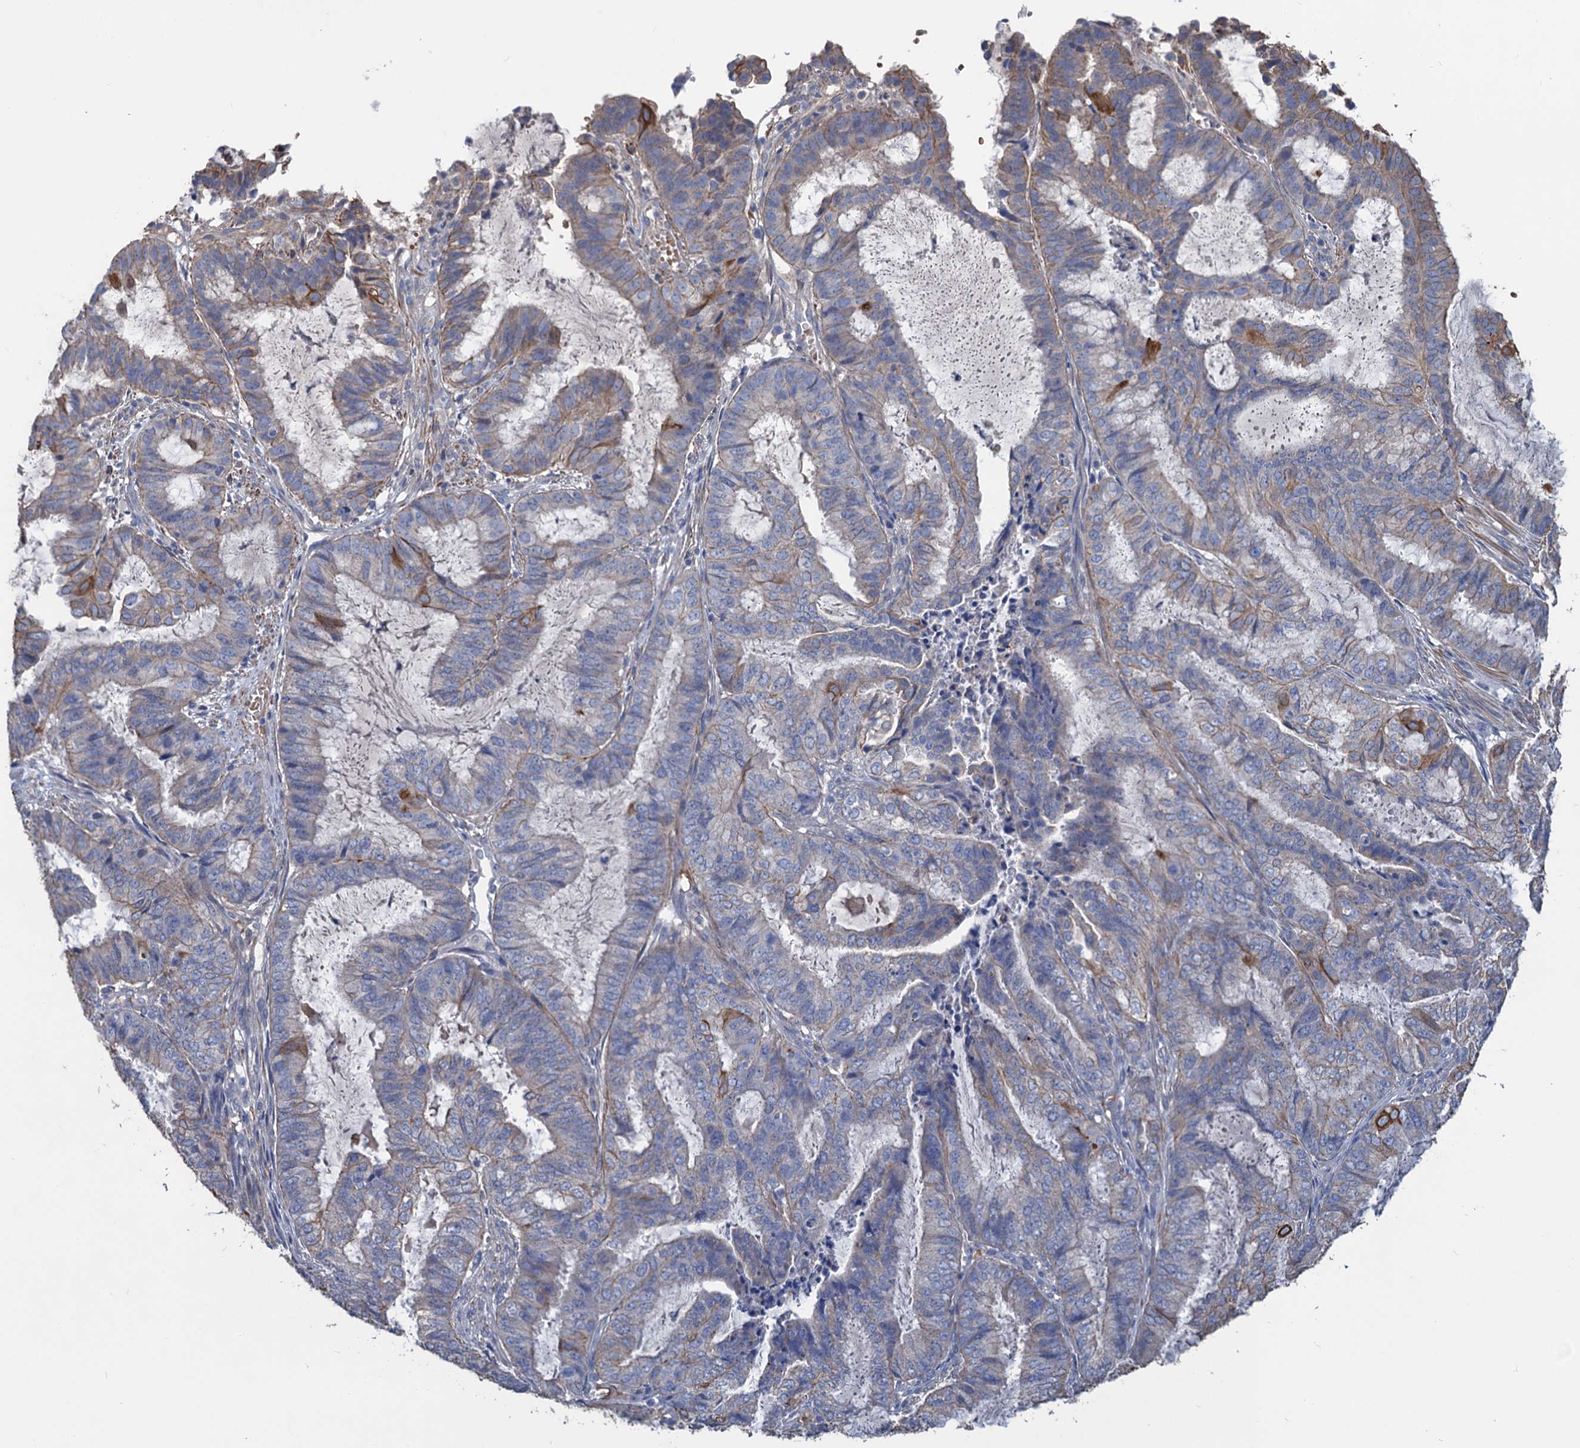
{"staining": {"intensity": "weak", "quantity": "<25%", "location": "cytoplasmic/membranous"}, "tissue": "endometrial cancer", "cell_type": "Tumor cells", "image_type": "cancer", "snomed": [{"axis": "morphology", "description": "Adenocarcinoma, NOS"}, {"axis": "topography", "description": "Endometrium"}], "caption": "Protein analysis of endometrial adenocarcinoma displays no significant staining in tumor cells. (IHC, brightfield microscopy, high magnification).", "gene": "SMCO3", "patient": {"sex": "female", "age": 51}}